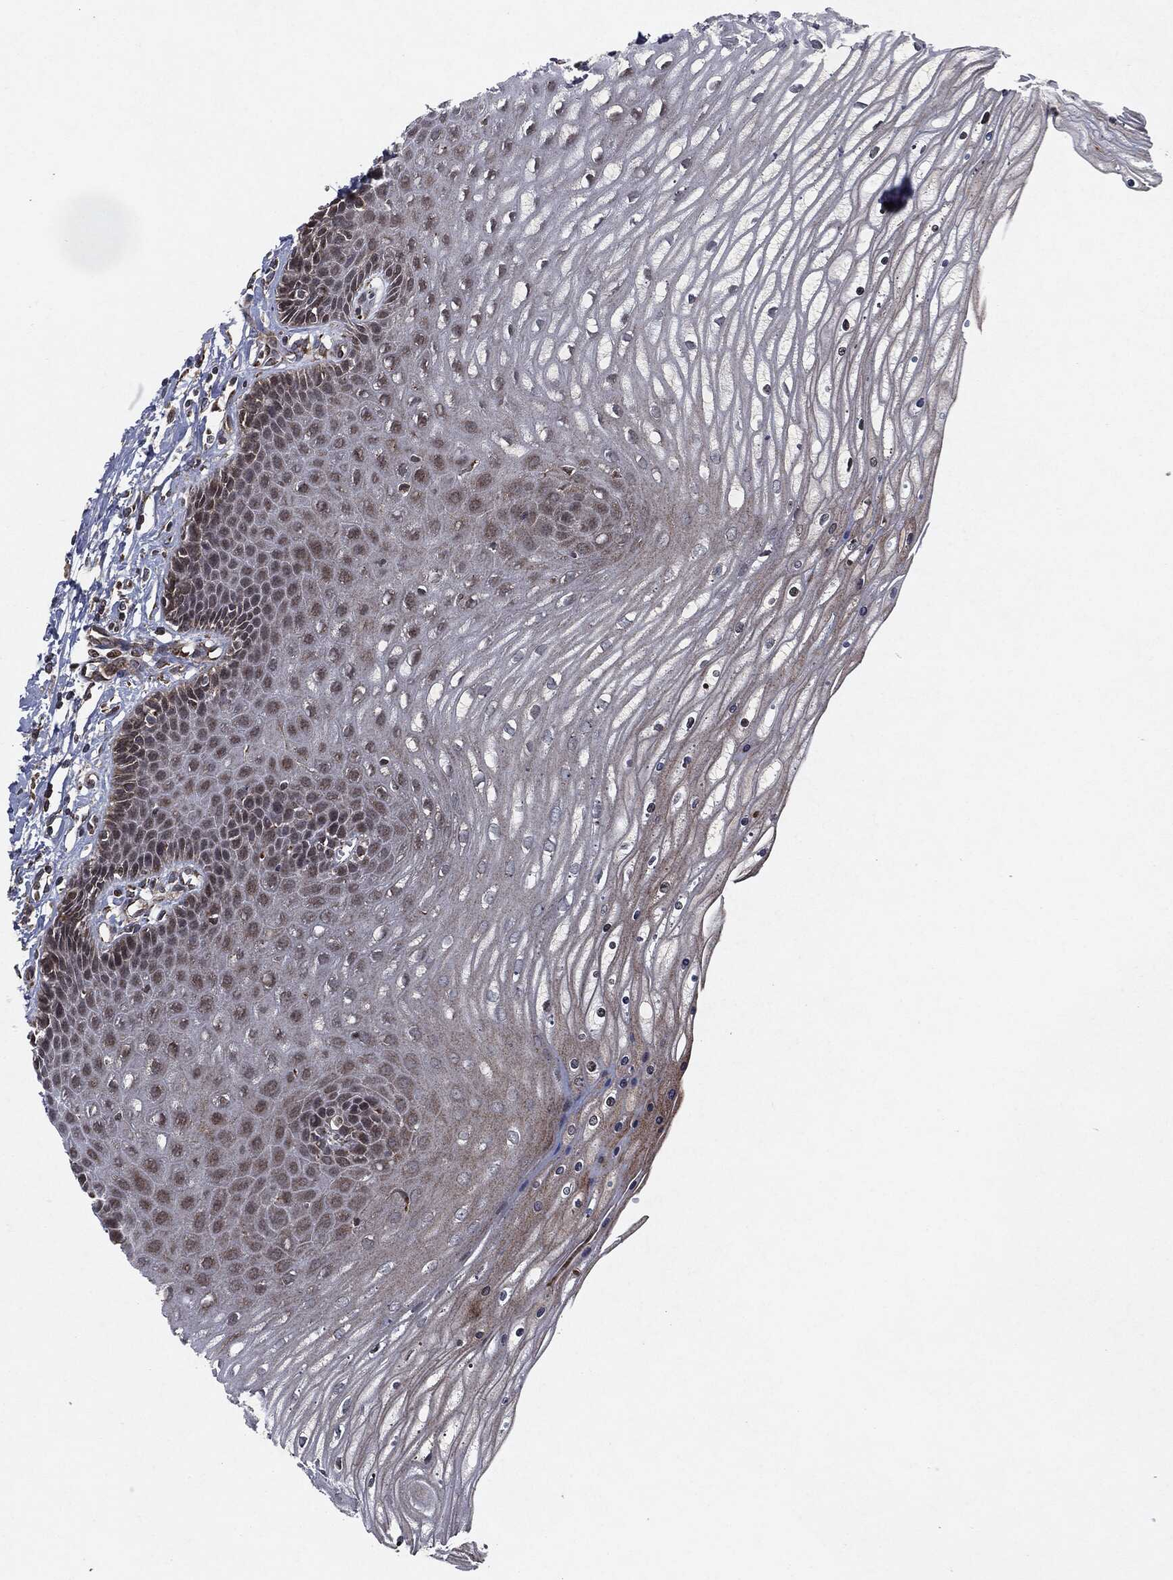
{"staining": {"intensity": "strong", "quantity": ">75%", "location": "cytoplasmic/membranous"}, "tissue": "cervix", "cell_type": "Glandular cells", "image_type": "normal", "snomed": [{"axis": "morphology", "description": "Normal tissue, NOS"}, {"axis": "topography", "description": "Cervix"}], "caption": "Glandular cells display high levels of strong cytoplasmic/membranous staining in approximately >75% of cells in unremarkable cervix. The protein of interest is stained brown, and the nuclei are stained in blue (DAB IHC with brightfield microscopy, high magnification).", "gene": "RAF1", "patient": {"sex": "female", "age": 35}}